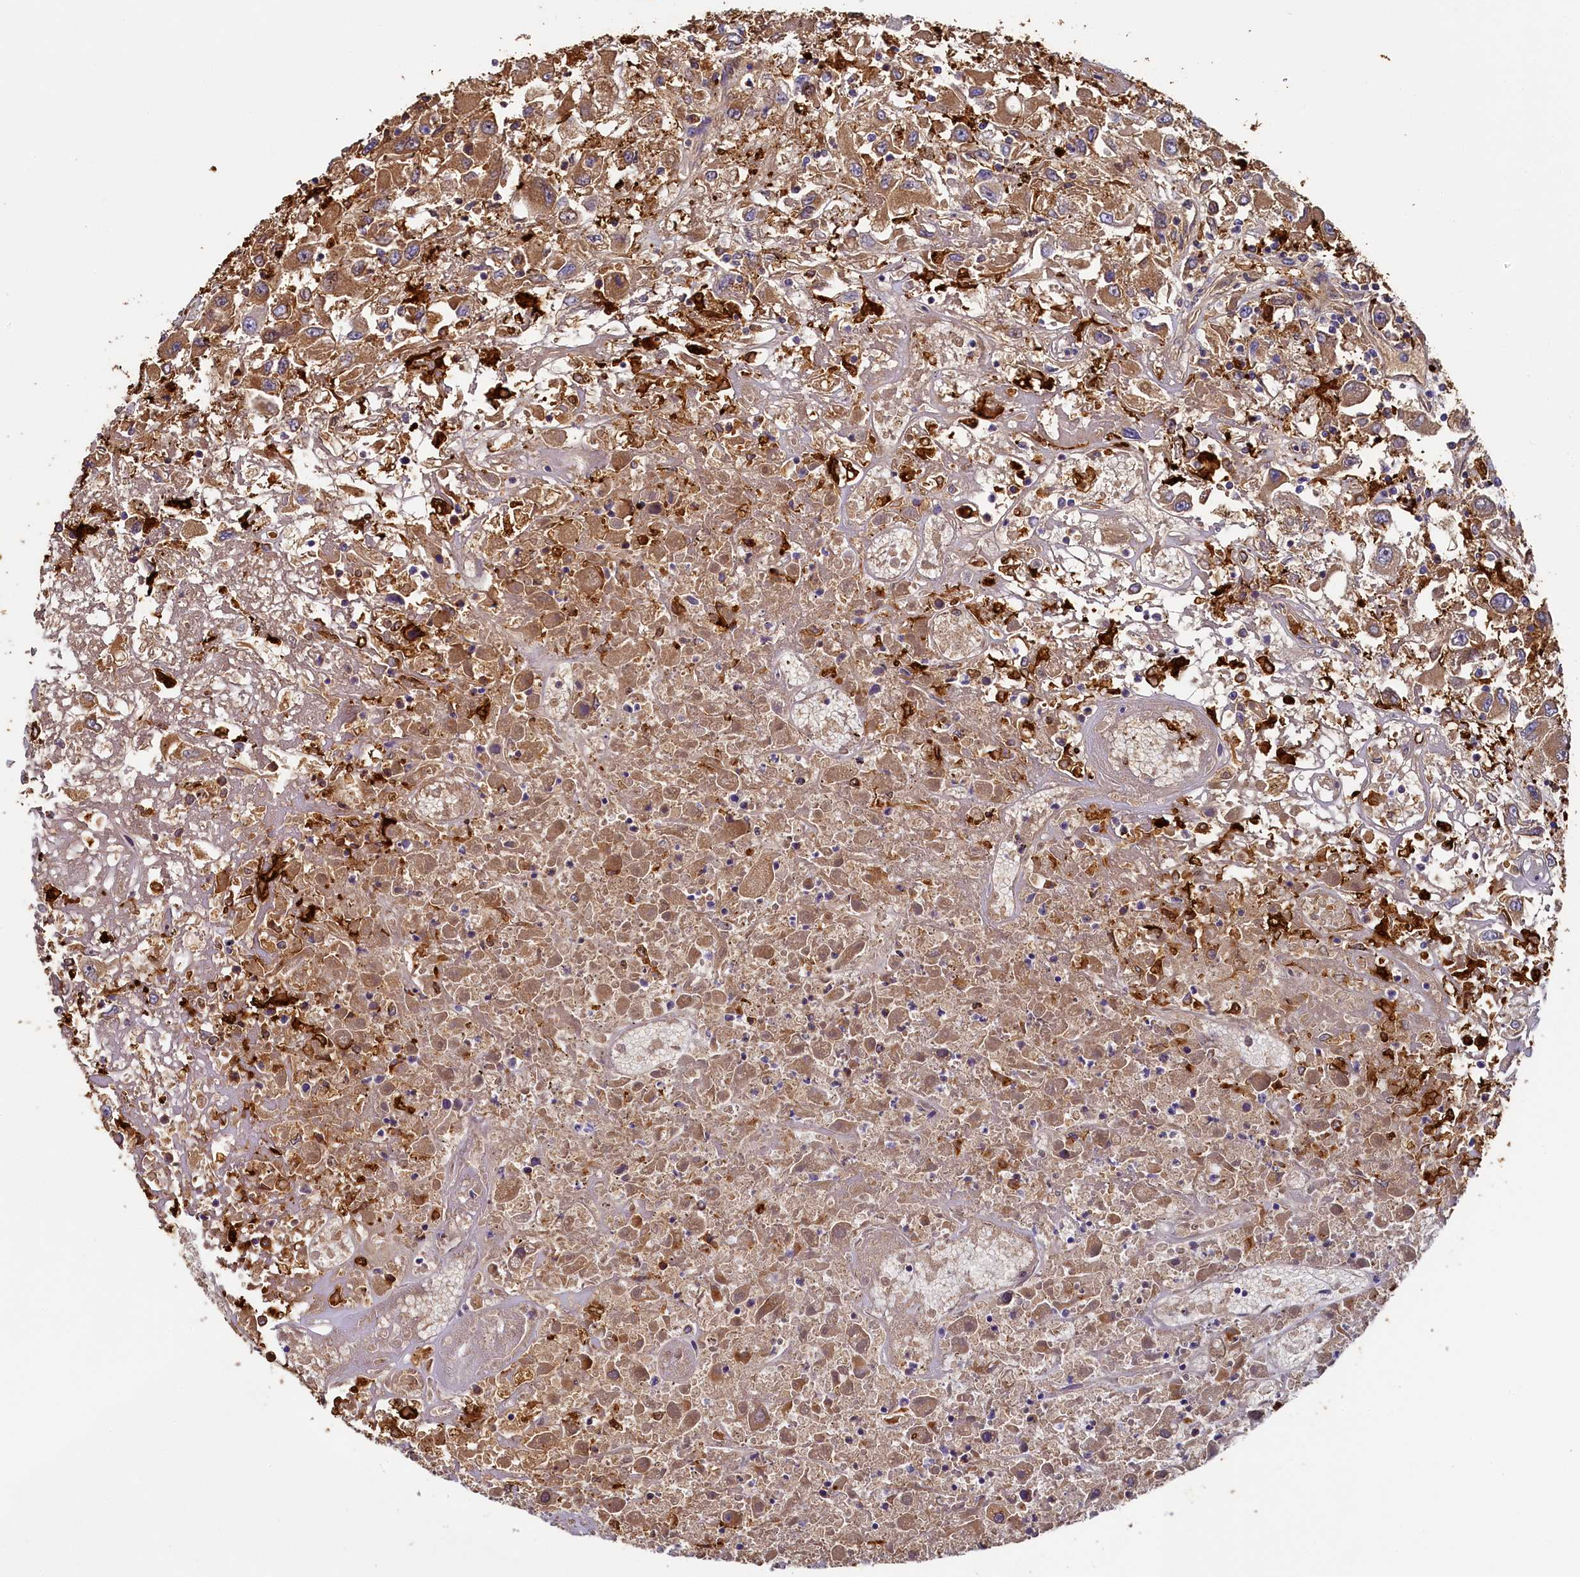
{"staining": {"intensity": "moderate", "quantity": ">75%", "location": "cytoplasmic/membranous"}, "tissue": "renal cancer", "cell_type": "Tumor cells", "image_type": "cancer", "snomed": [{"axis": "morphology", "description": "Adenocarcinoma, NOS"}, {"axis": "topography", "description": "Kidney"}], "caption": "An immunohistochemistry (IHC) photomicrograph of neoplastic tissue is shown. Protein staining in brown labels moderate cytoplasmic/membranous positivity in renal cancer within tumor cells.", "gene": "SEC31B", "patient": {"sex": "female", "age": 52}}